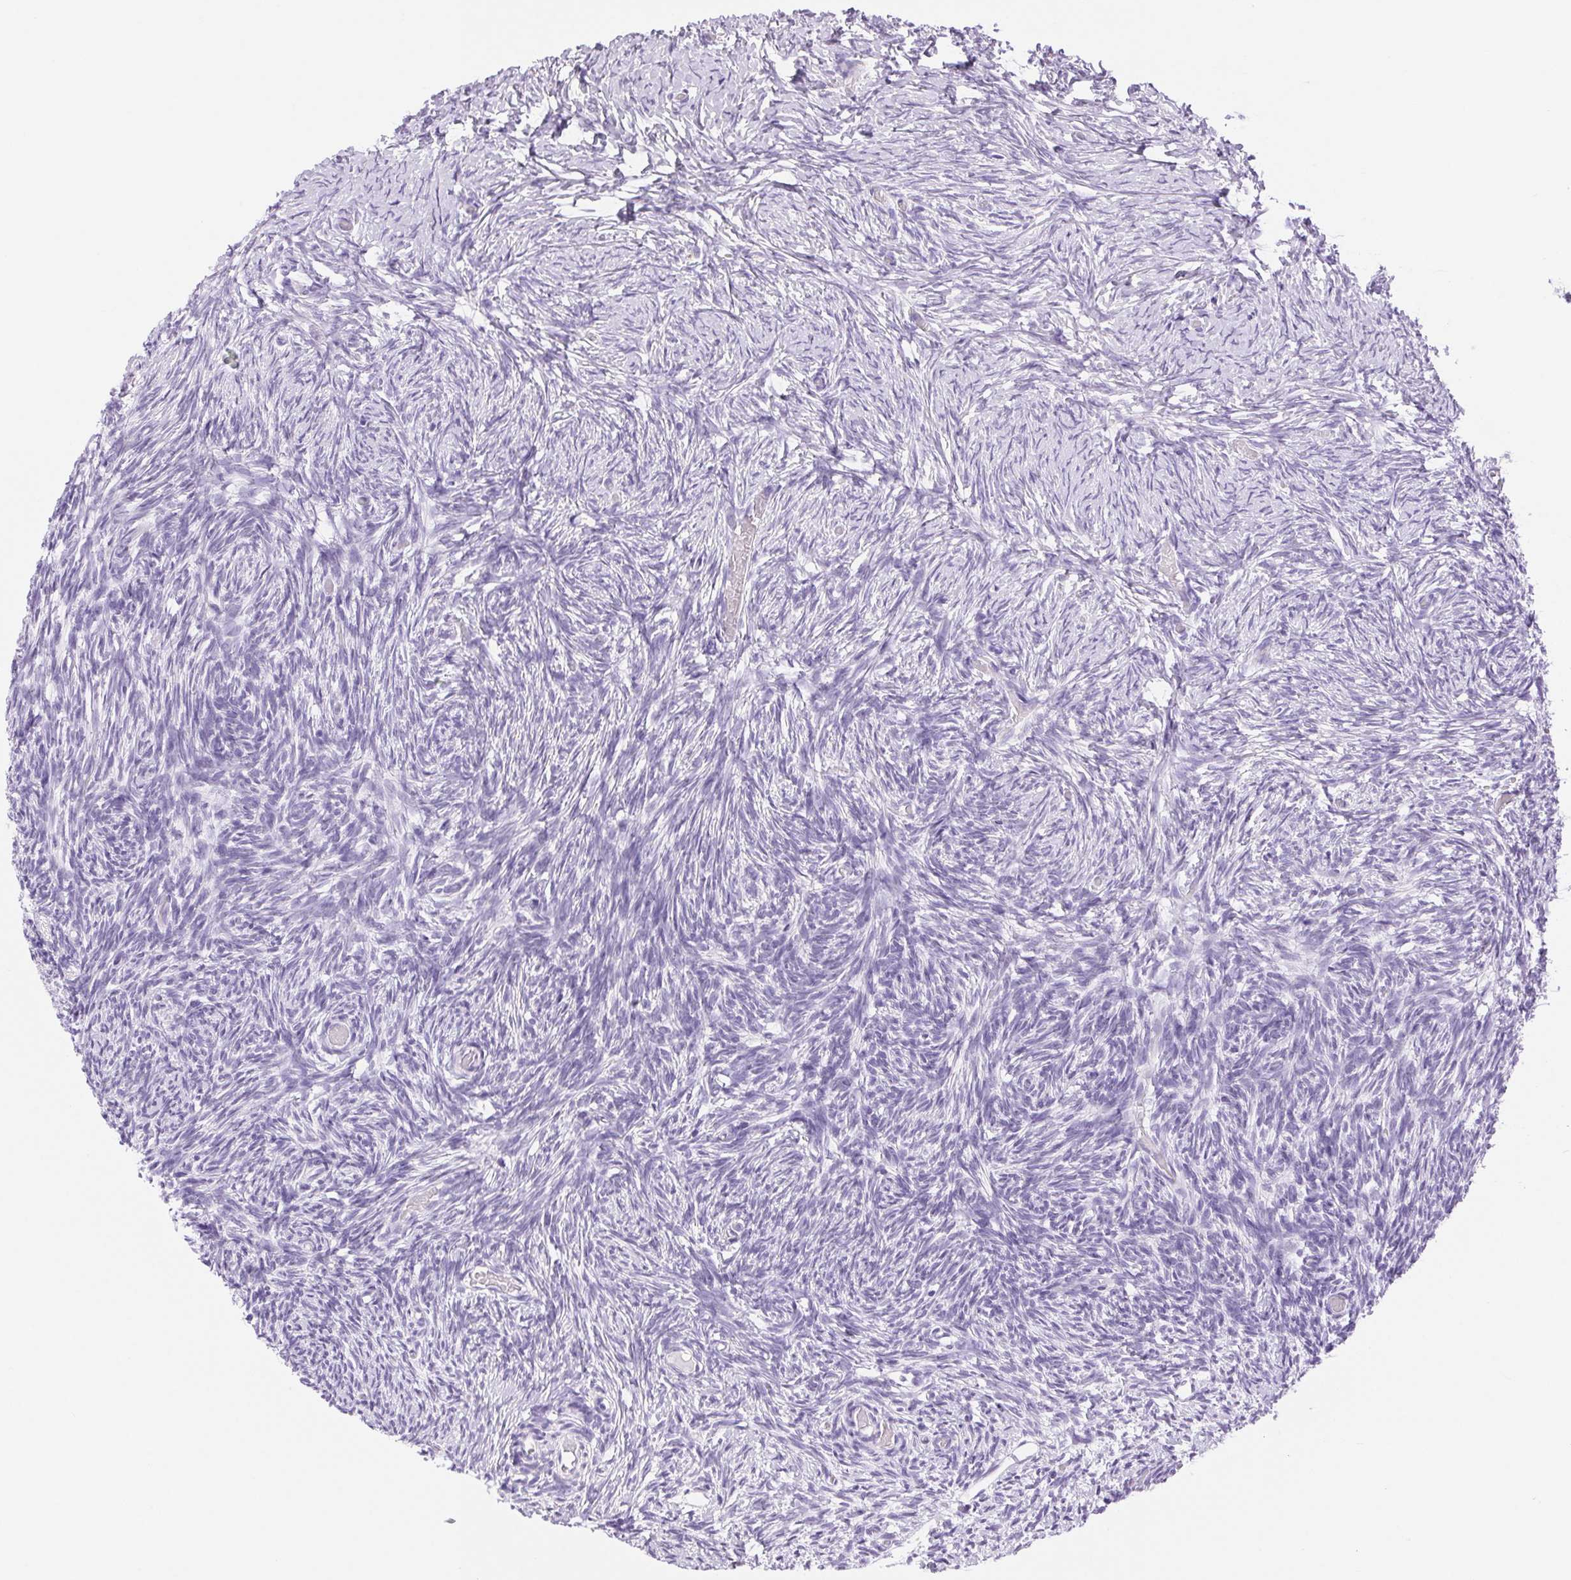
{"staining": {"intensity": "negative", "quantity": "none", "location": "none"}, "tissue": "ovary", "cell_type": "Follicle cells", "image_type": "normal", "snomed": [{"axis": "morphology", "description": "Normal tissue, NOS"}, {"axis": "topography", "description": "Ovary"}], "caption": "DAB (3,3'-diaminobenzidine) immunohistochemical staining of unremarkable ovary reveals no significant expression in follicle cells.", "gene": "SERPINB3", "patient": {"sex": "female", "age": 39}}